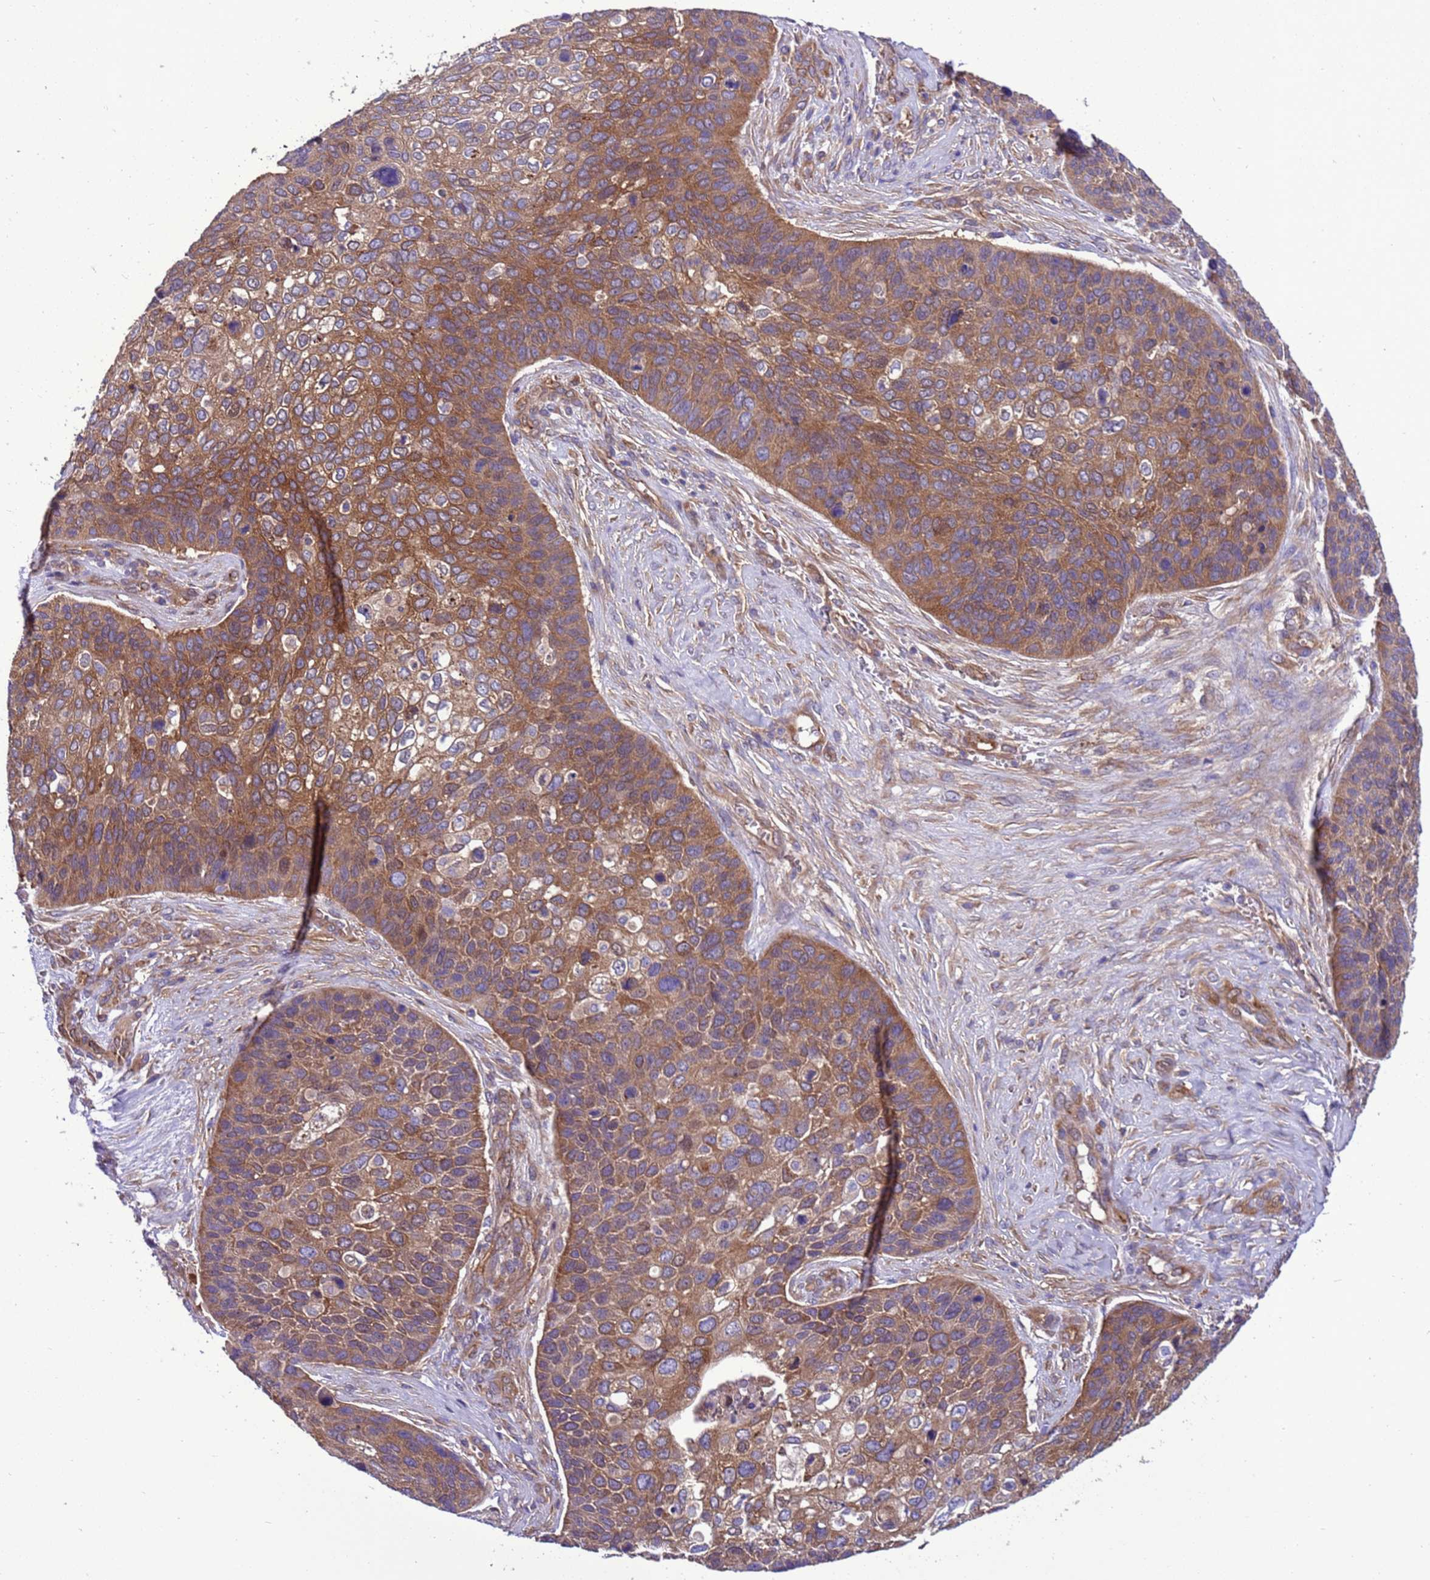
{"staining": {"intensity": "moderate", "quantity": ">75%", "location": "cytoplasmic/membranous"}, "tissue": "skin cancer", "cell_type": "Tumor cells", "image_type": "cancer", "snomed": [{"axis": "morphology", "description": "Basal cell carcinoma"}, {"axis": "topography", "description": "Skin"}], "caption": "A medium amount of moderate cytoplasmic/membranous staining is seen in approximately >75% of tumor cells in basal cell carcinoma (skin) tissue.", "gene": "RABEP2", "patient": {"sex": "female", "age": 74}}